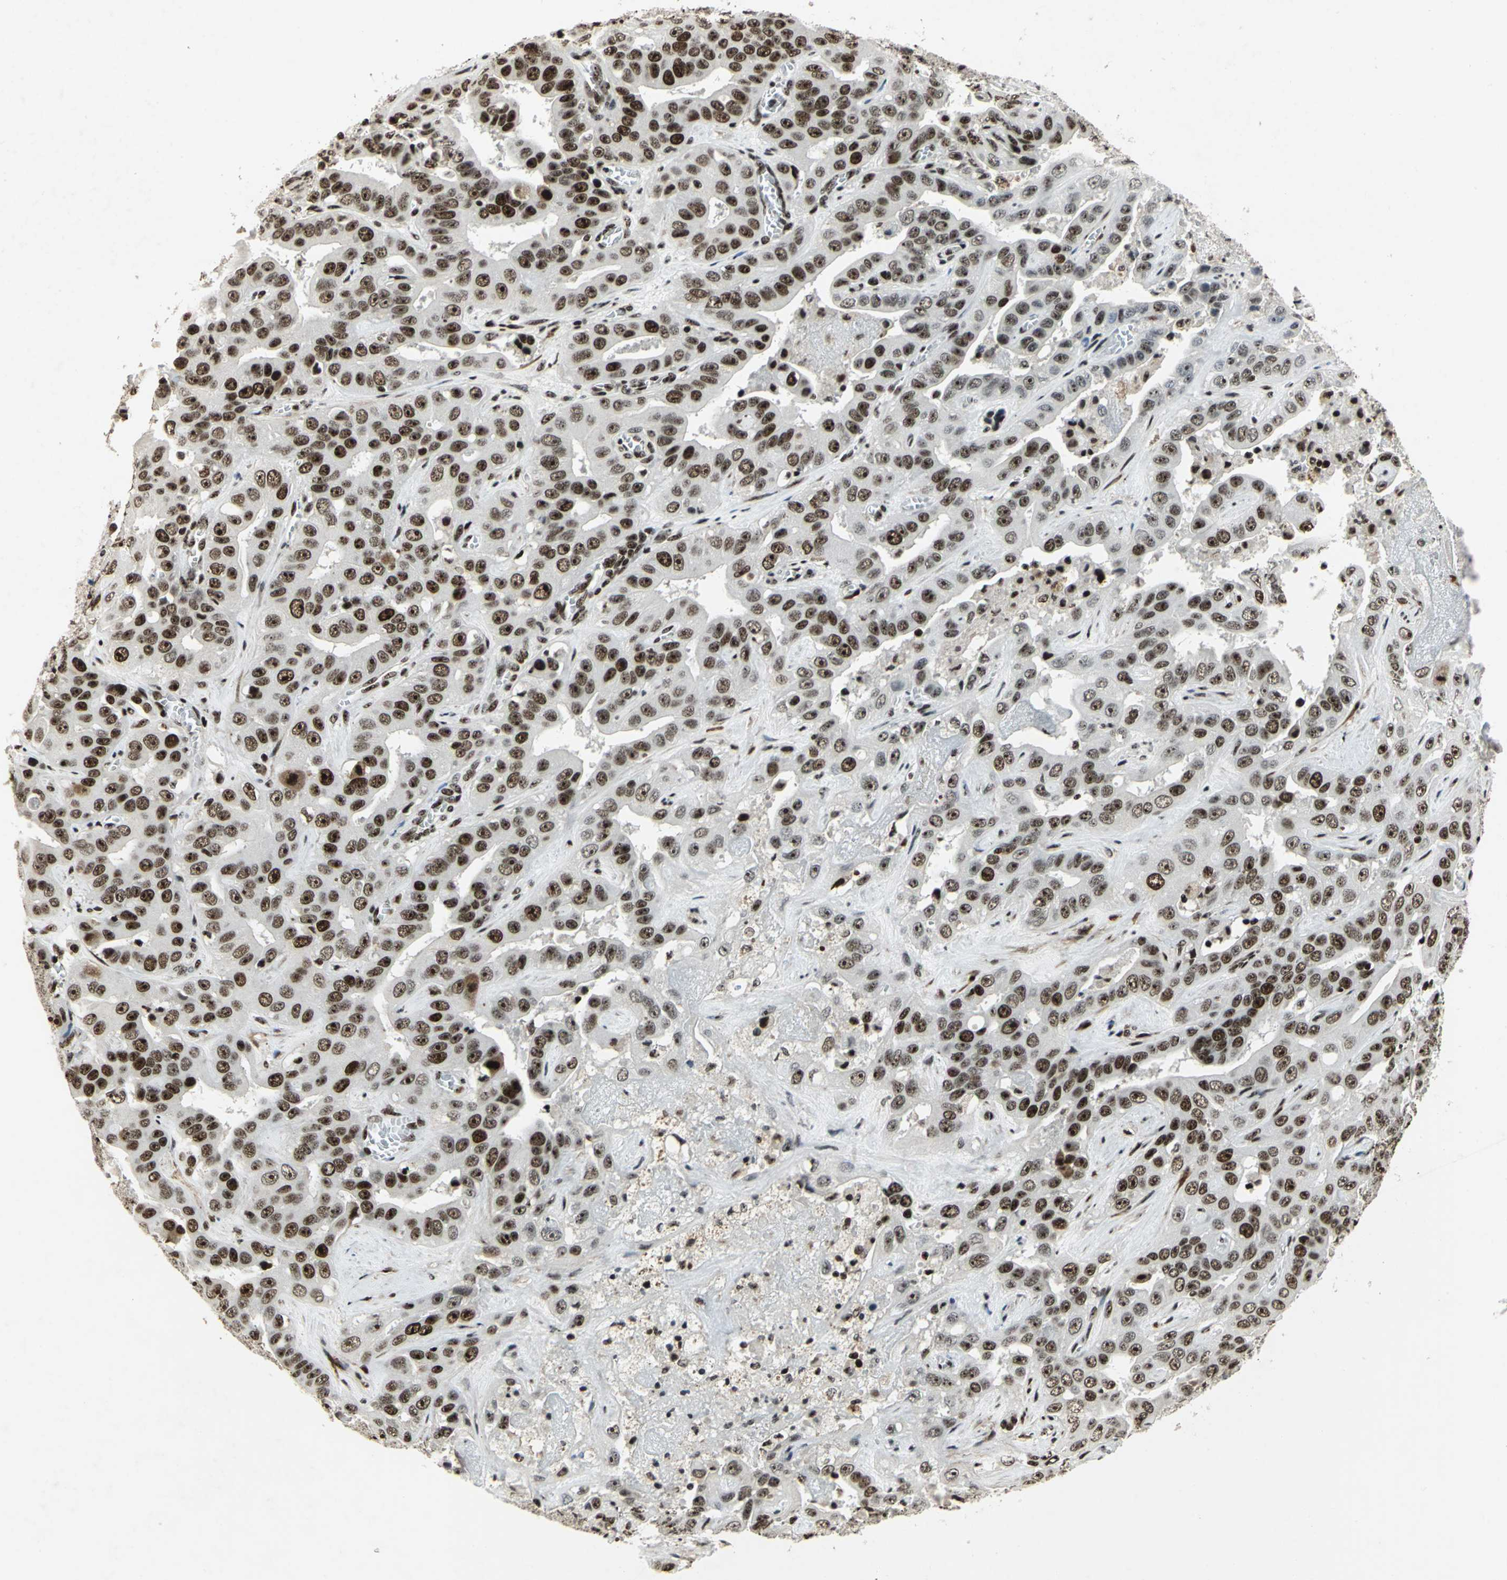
{"staining": {"intensity": "strong", "quantity": ">75%", "location": "nuclear"}, "tissue": "liver cancer", "cell_type": "Tumor cells", "image_type": "cancer", "snomed": [{"axis": "morphology", "description": "Cholangiocarcinoma"}, {"axis": "topography", "description": "Liver"}], "caption": "Cholangiocarcinoma (liver) was stained to show a protein in brown. There is high levels of strong nuclear positivity in about >75% of tumor cells.", "gene": "UBTF", "patient": {"sex": "female", "age": 52}}